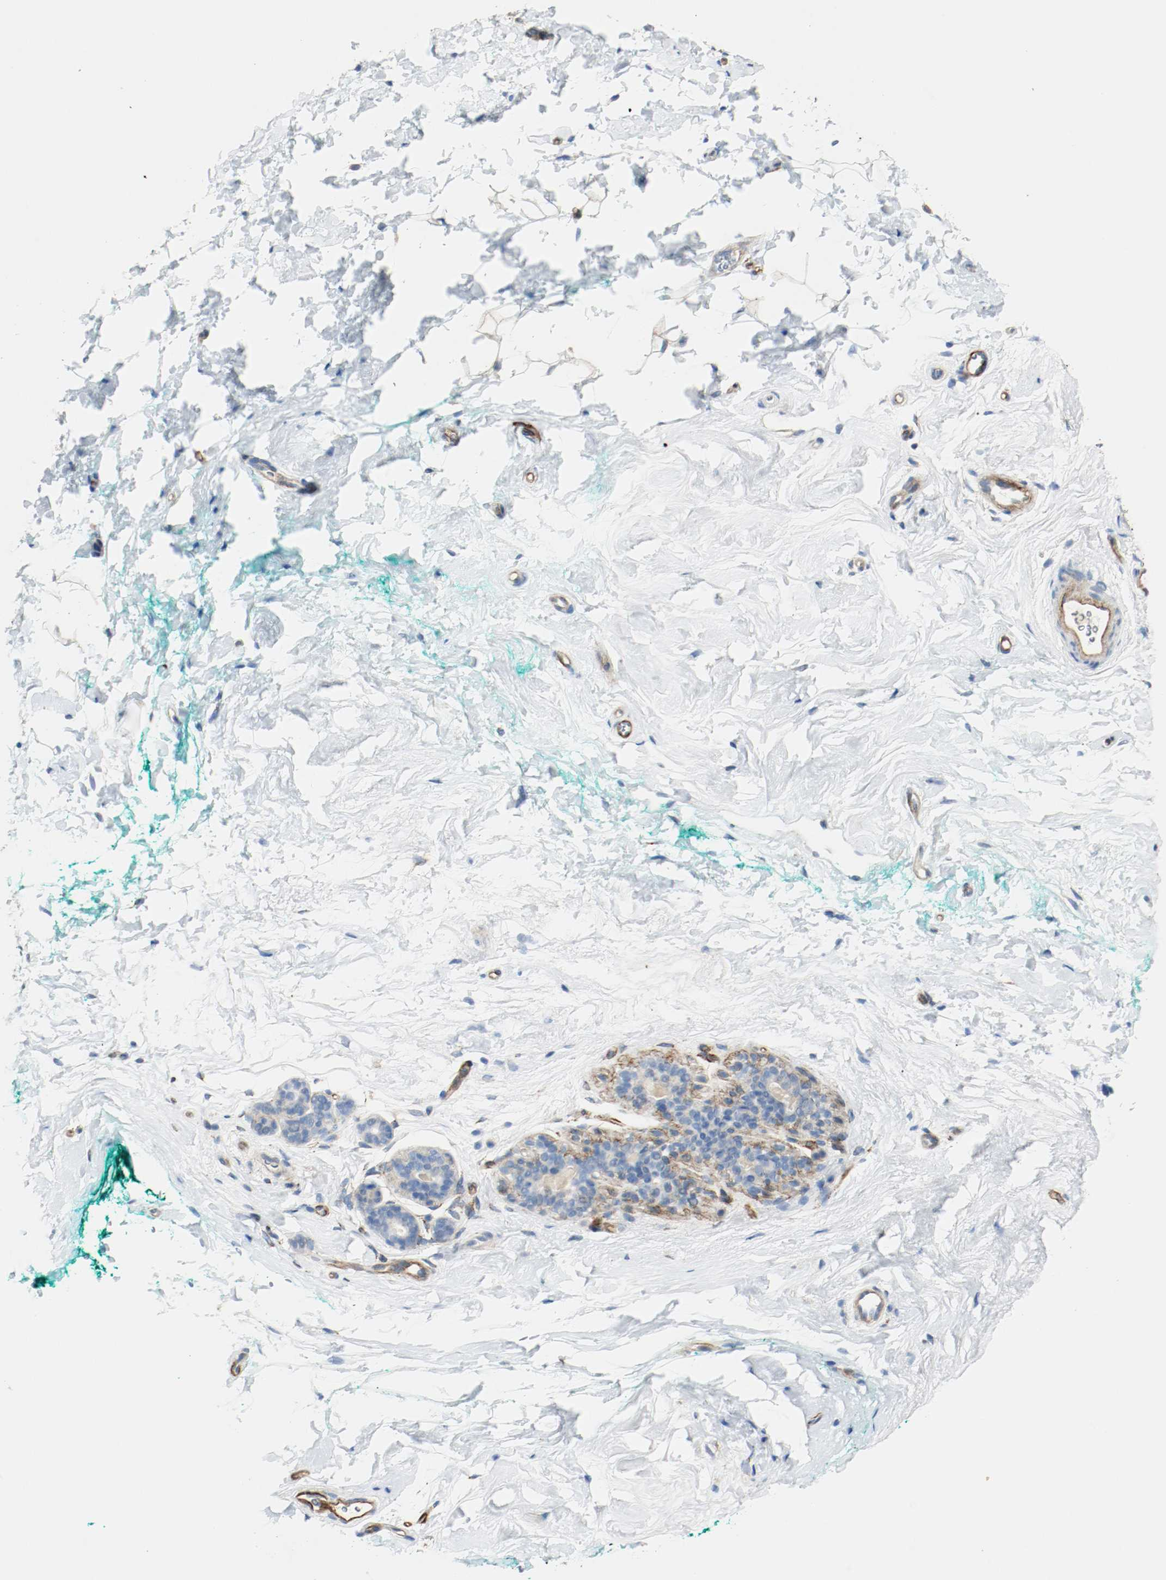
{"staining": {"intensity": "negative", "quantity": "none", "location": "none"}, "tissue": "breast", "cell_type": "Adipocytes", "image_type": "normal", "snomed": [{"axis": "morphology", "description": "Normal tissue, NOS"}, {"axis": "topography", "description": "Breast"}], "caption": "Immunohistochemistry (IHC) image of benign breast: breast stained with DAB (3,3'-diaminobenzidine) exhibits no significant protein expression in adipocytes.", "gene": "LAMB1", "patient": {"sex": "female", "age": 52}}